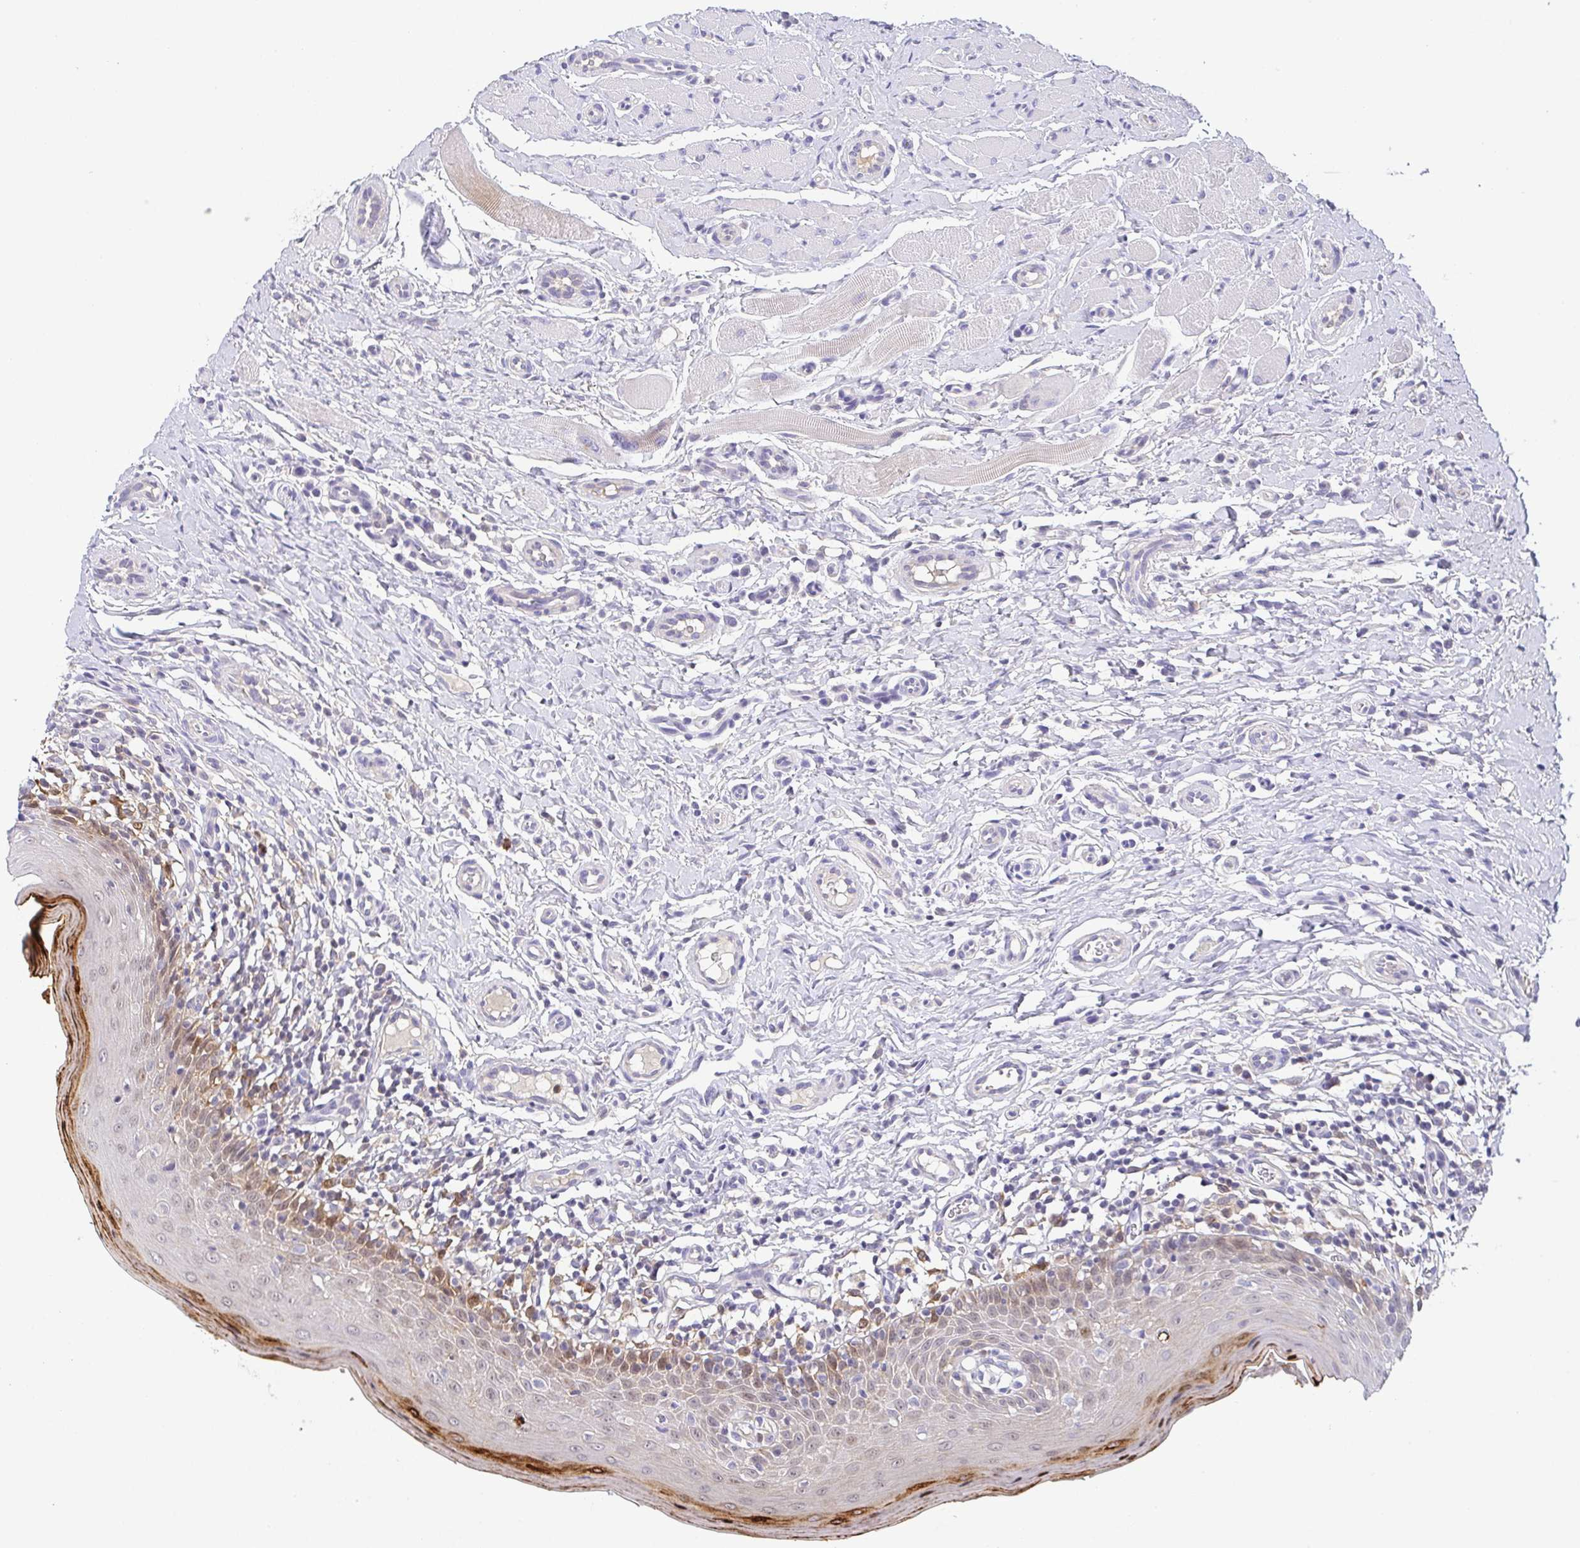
{"staining": {"intensity": "moderate", "quantity": "<25%", "location": "cytoplasmic/membranous"}, "tissue": "oral mucosa", "cell_type": "Squamous epithelial cells", "image_type": "normal", "snomed": [{"axis": "morphology", "description": "Normal tissue, NOS"}, {"axis": "topography", "description": "Oral tissue"}, {"axis": "topography", "description": "Tounge, NOS"}], "caption": "Immunohistochemical staining of benign oral mucosa displays <25% levels of moderate cytoplasmic/membranous protein expression in approximately <25% of squamous epithelial cells.", "gene": "RNASE7", "patient": {"sex": "female", "age": 58}}